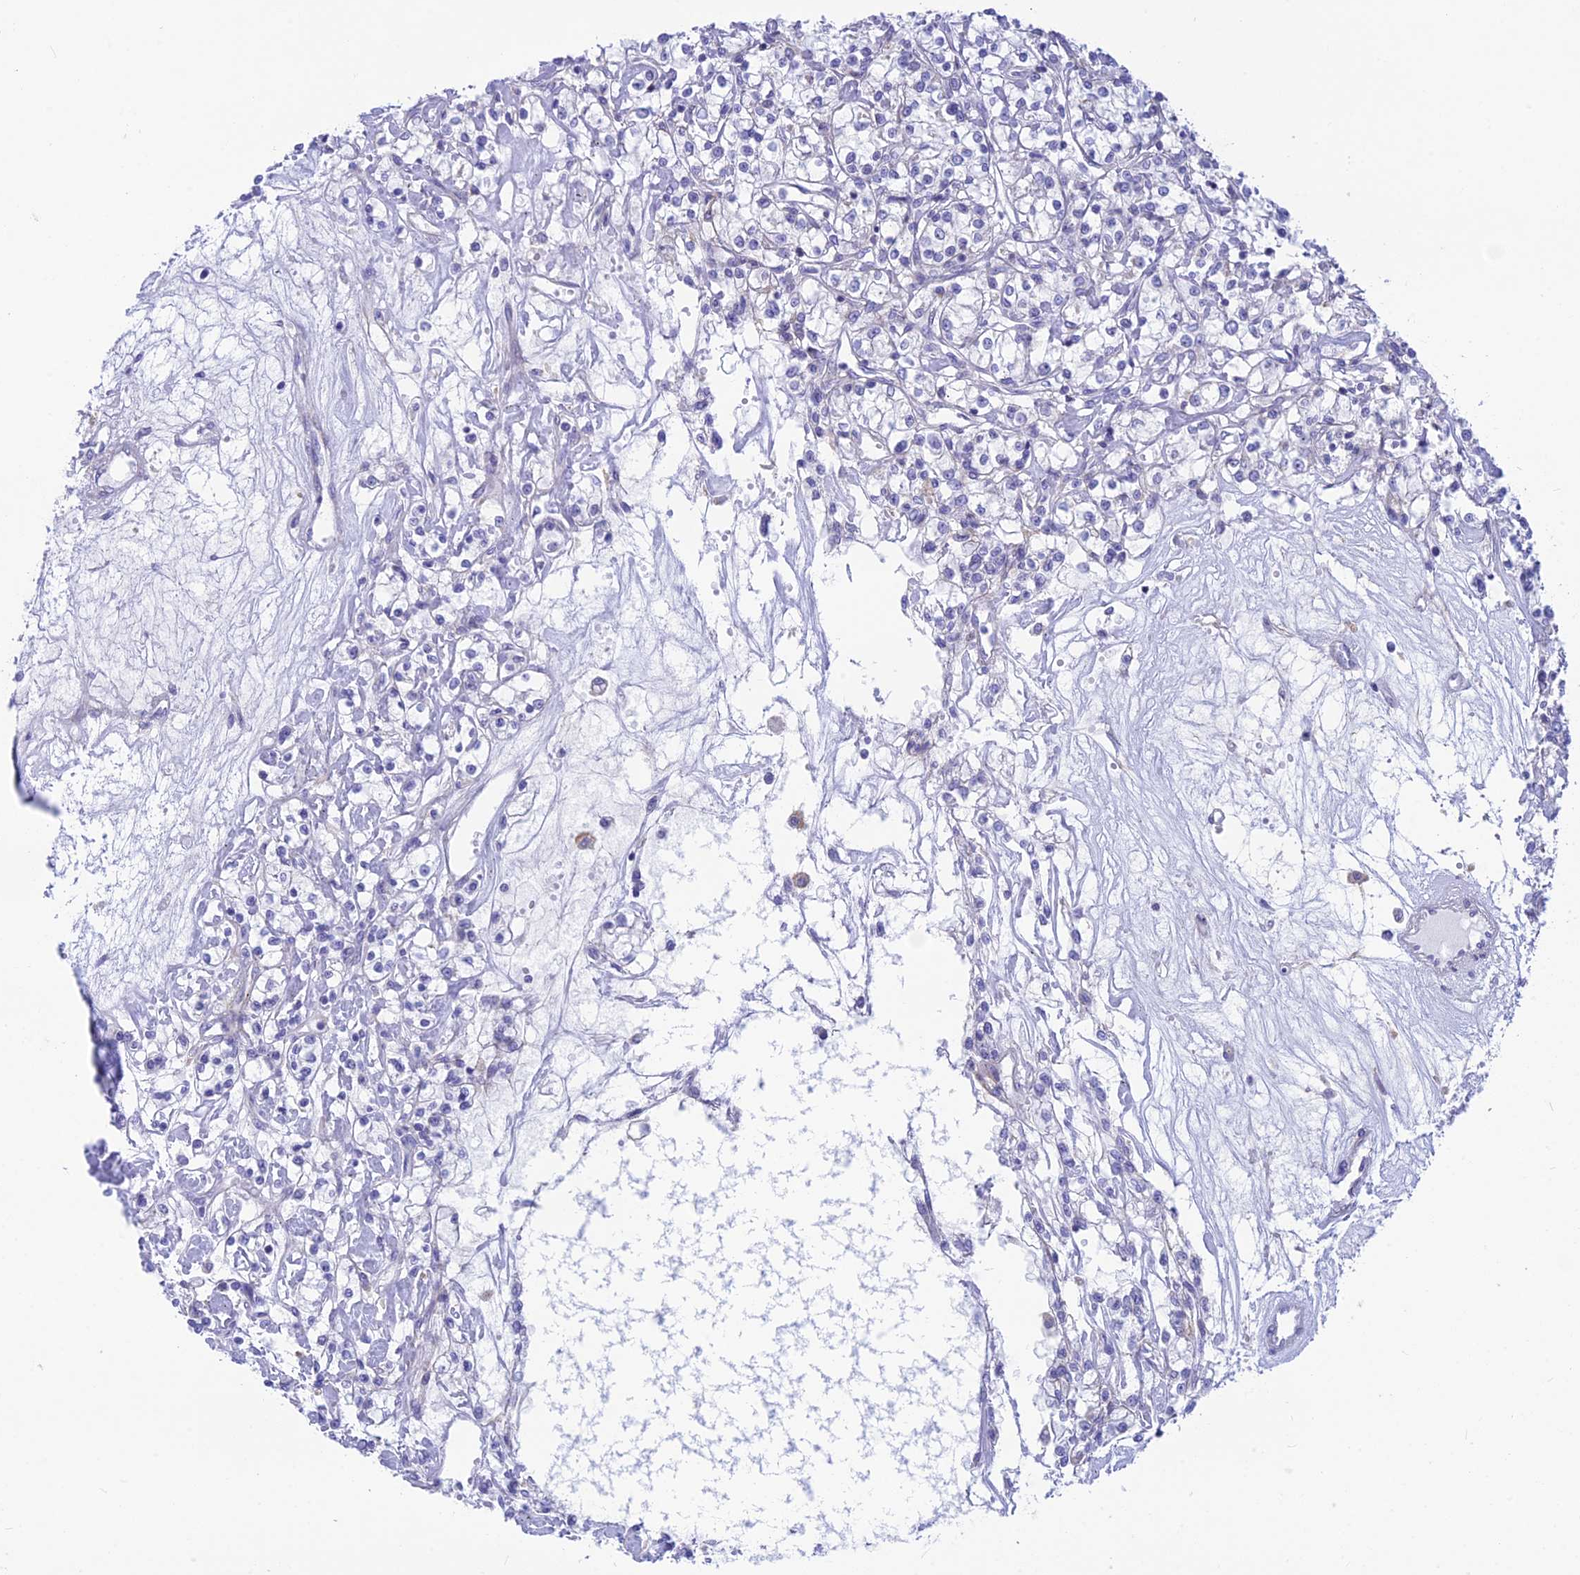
{"staining": {"intensity": "moderate", "quantity": "<25%", "location": "cytoplasmic/membranous"}, "tissue": "renal cancer", "cell_type": "Tumor cells", "image_type": "cancer", "snomed": [{"axis": "morphology", "description": "Adenocarcinoma, NOS"}, {"axis": "topography", "description": "Kidney"}], "caption": "A low amount of moderate cytoplasmic/membranous staining is identified in approximately <25% of tumor cells in adenocarcinoma (renal) tissue.", "gene": "PLAC9", "patient": {"sex": "female", "age": 59}}